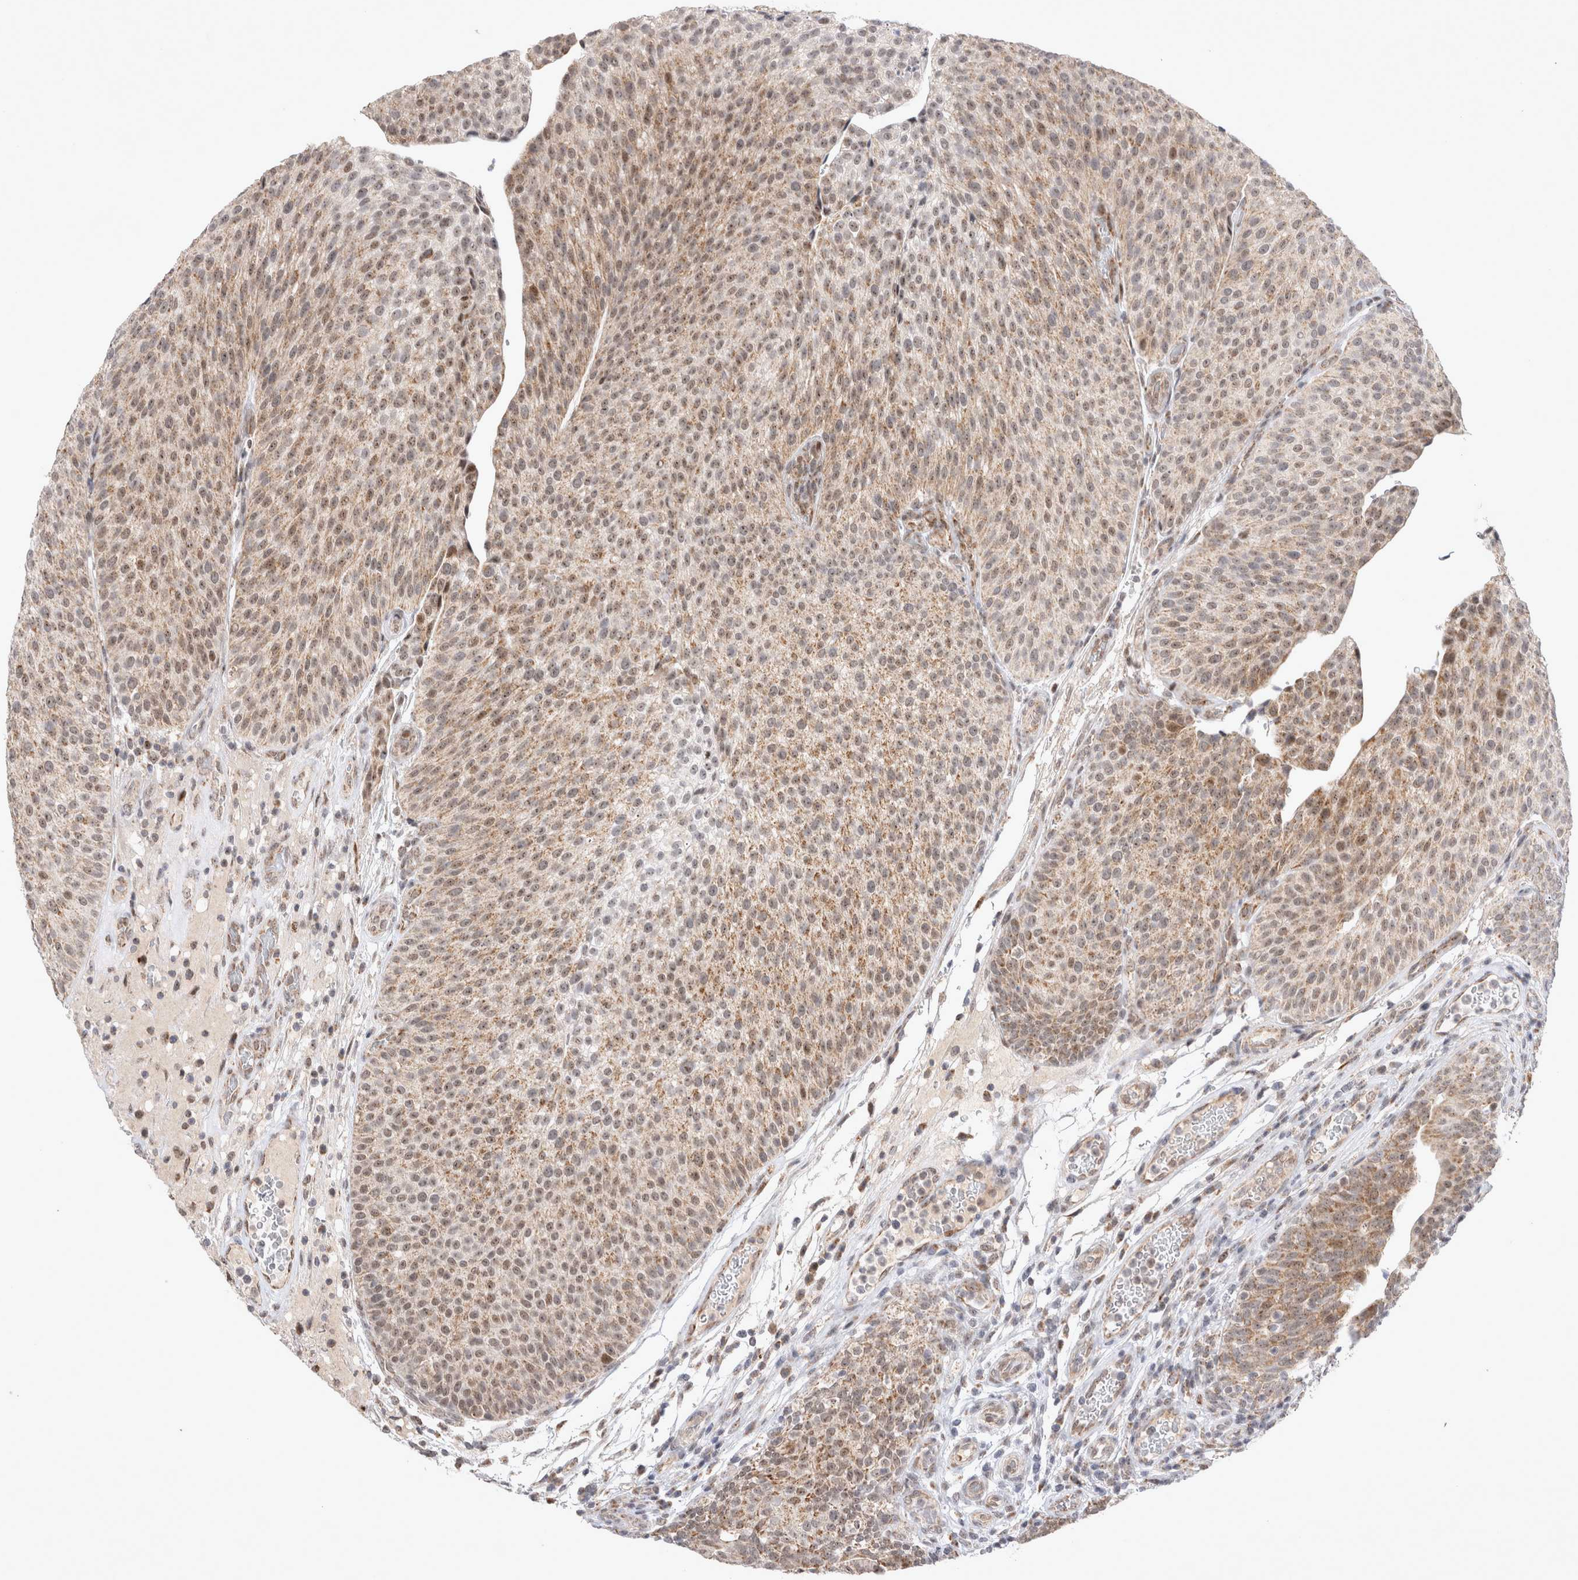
{"staining": {"intensity": "moderate", "quantity": ">75%", "location": "cytoplasmic/membranous,nuclear"}, "tissue": "urothelial cancer", "cell_type": "Tumor cells", "image_type": "cancer", "snomed": [{"axis": "morphology", "description": "Normal tissue, NOS"}, {"axis": "morphology", "description": "Urothelial carcinoma, Low grade"}, {"axis": "topography", "description": "Smooth muscle"}, {"axis": "topography", "description": "Urinary bladder"}], "caption": "High-power microscopy captured an IHC photomicrograph of urothelial cancer, revealing moderate cytoplasmic/membranous and nuclear positivity in about >75% of tumor cells. (DAB (3,3'-diaminobenzidine) = brown stain, brightfield microscopy at high magnification).", "gene": "MRPL37", "patient": {"sex": "male", "age": 60}}